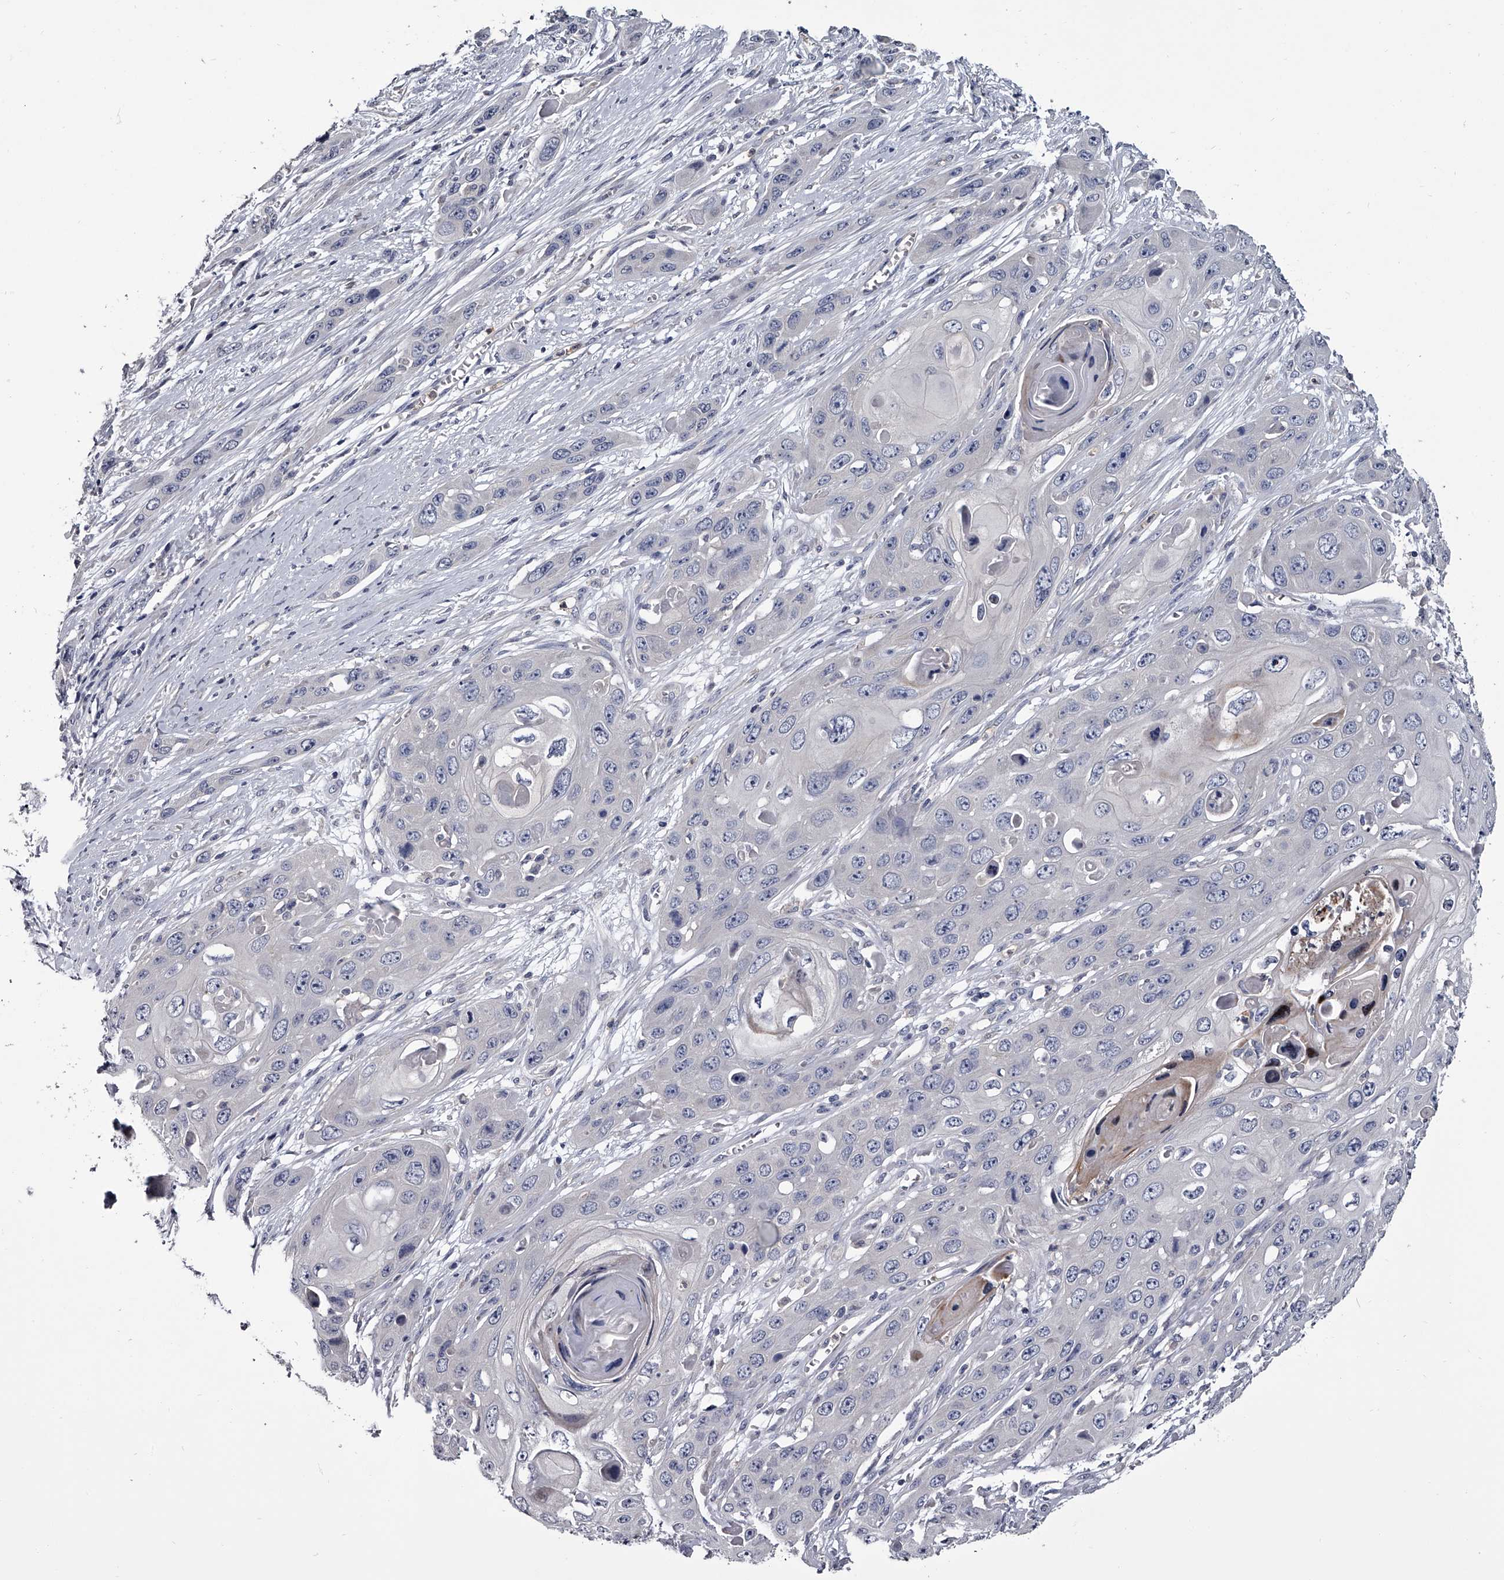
{"staining": {"intensity": "negative", "quantity": "none", "location": "none"}, "tissue": "skin cancer", "cell_type": "Tumor cells", "image_type": "cancer", "snomed": [{"axis": "morphology", "description": "Squamous cell carcinoma, NOS"}, {"axis": "topography", "description": "Skin"}], "caption": "Tumor cells are negative for protein expression in human skin cancer (squamous cell carcinoma). (Stains: DAB (3,3'-diaminobenzidine) IHC with hematoxylin counter stain, Microscopy: brightfield microscopy at high magnification).", "gene": "GAPVD1", "patient": {"sex": "male", "age": 55}}